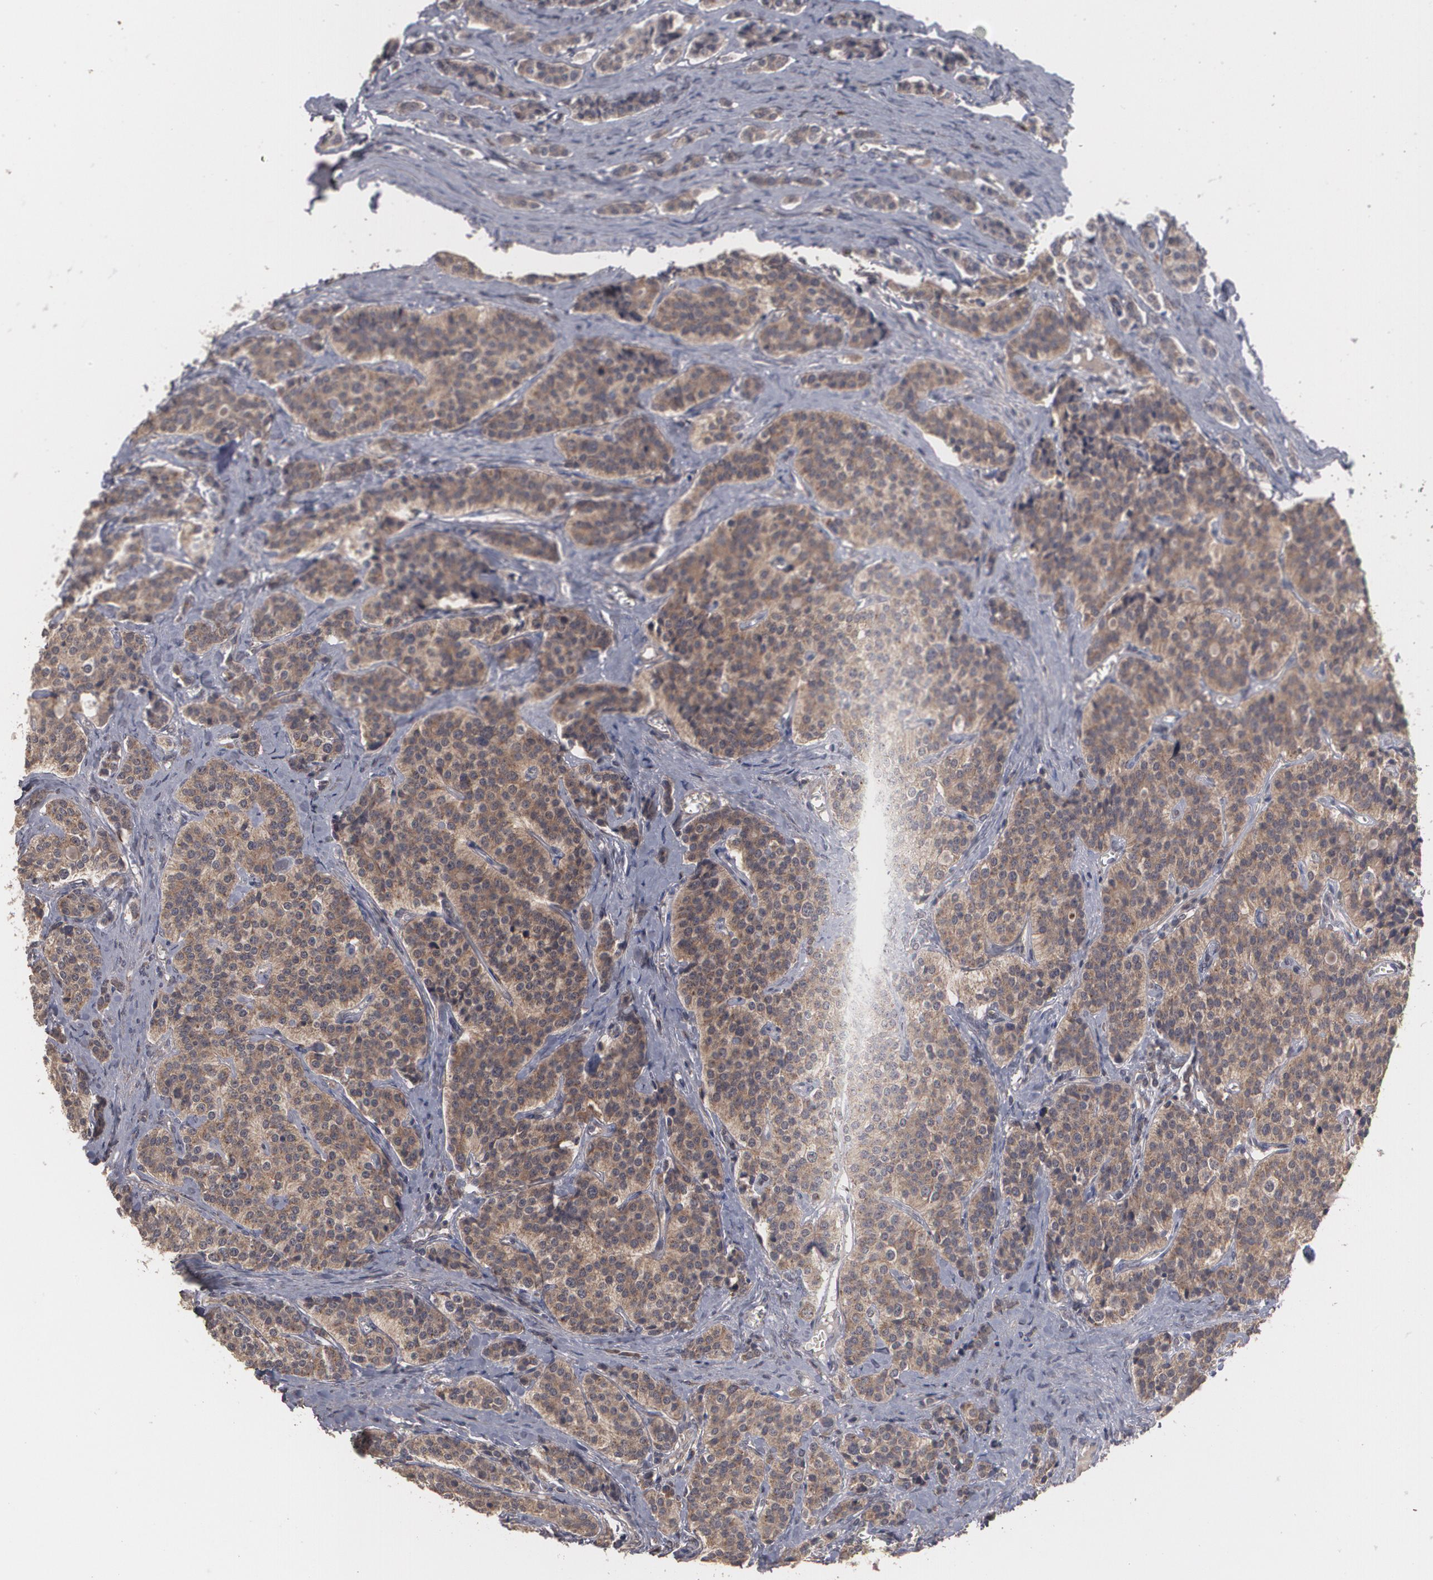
{"staining": {"intensity": "strong", "quantity": ">75%", "location": "cytoplasmic/membranous"}, "tissue": "carcinoid", "cell_type": "Tumor cells", "image_type": "cancer", "snomed": [{"axis": "morphology", "description": "Carcinoid, malignant, NOS"}, {"axis": "topography", "description": "Small intestine"}], "caption": "Immunohistochemistry of human carcinoid demonstrates high levels of strong cytoplasmic/membranous positivity in about >75% of tumor cells.", "gene": "ARF6", "patient": {"sex": "male", "age": 63}}